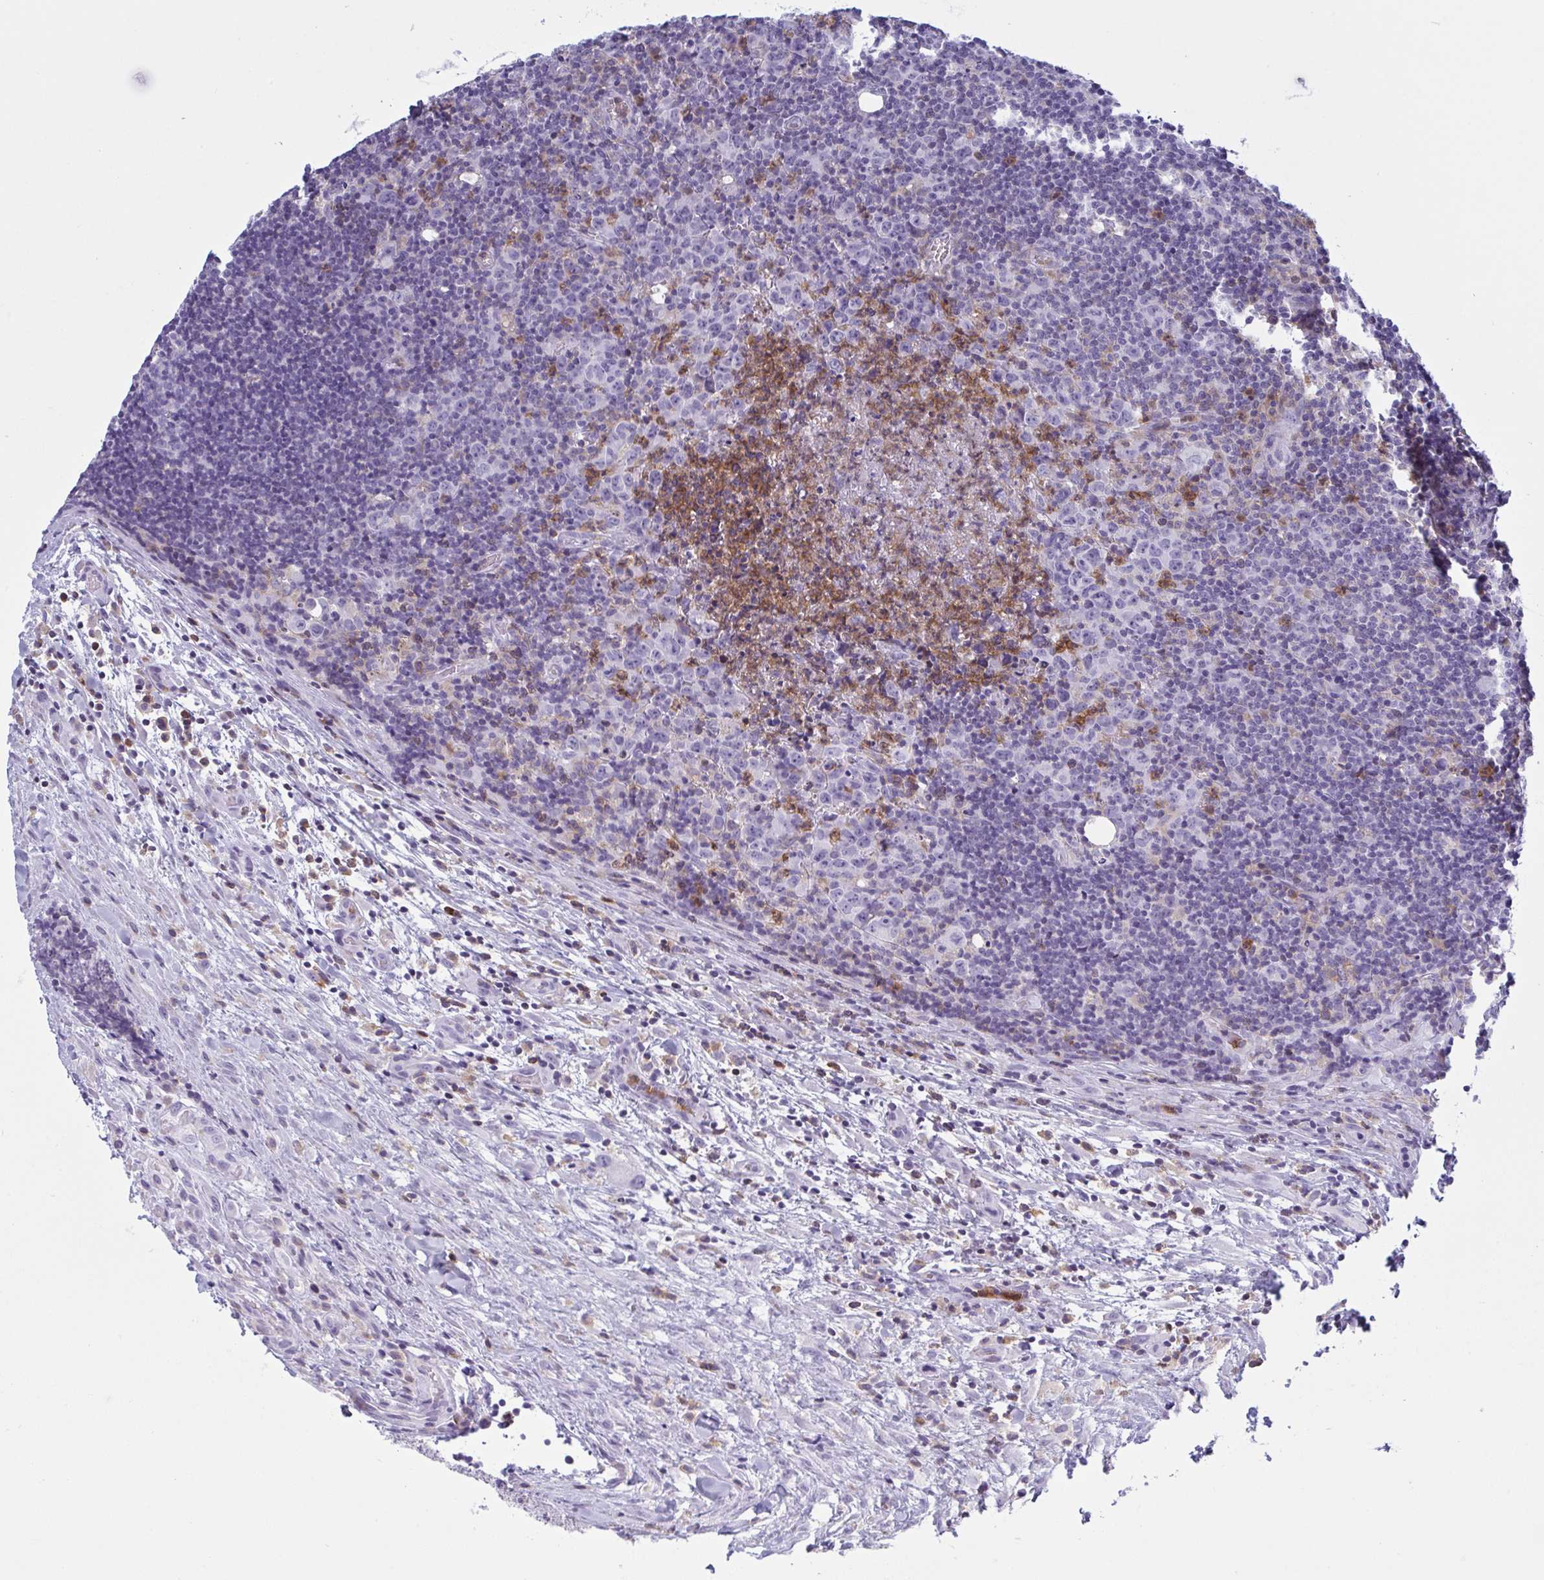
{"staining": {"intensity": "negative", "quantity": "none", "location": "none"}, "tissue": "lymphoma", "cell_type": "Tumor cells", "image_type": "cancer", "snomed": [{"axis": "morphology", "description": "Hodgkin's disease, NOS"}, {"axis": "topography", "description": "Lymph node"}], "caption": "High magnification brightfield microscopy of lymphoma stained with DAB (brown) and counterstained with hematoxylin (blue): tumor cells show no significant expression. Nuclei are stained in blue.", "gene": "MYO1F", "patient": {"sex": "female", "age": 18}}